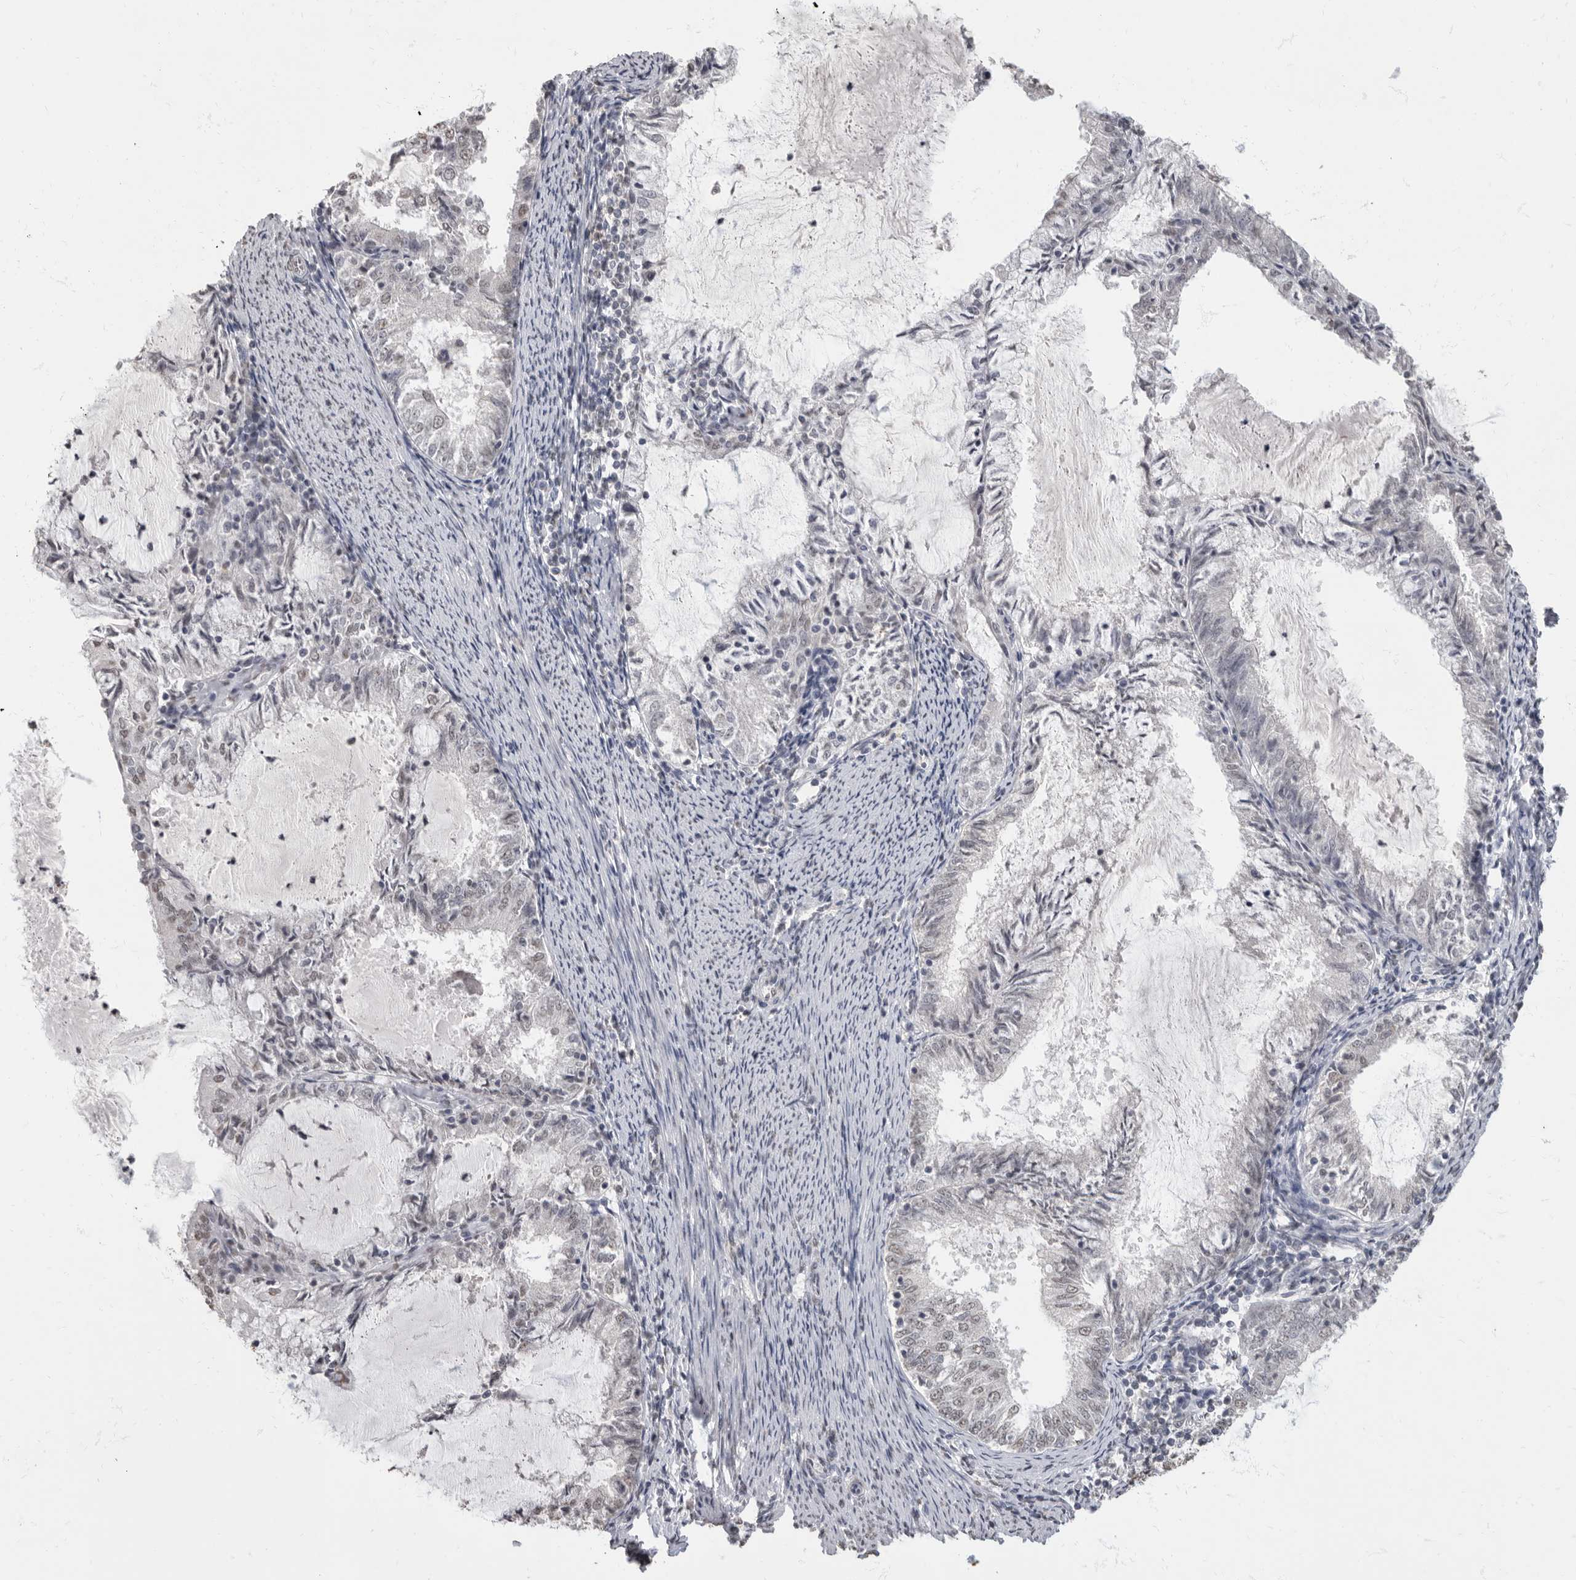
{"staining": {"intensity": "negative", "quantity": "none", "location": "none"}, "tissue": "endometrial cancer", "cell_type": "Tumor cells", "image_type": "cancer", "snomed": [{"axis": "morphology", "description": "Adenocarcinoma, NOS"}, {"axis": "topography", "description": "Endometrium"}], "caption": "Endometrial adenocarcinoma stained for a protein using immunohistochemistry shows no positivity tumor cells.", "gene": "NBL1", "patient": {"sex": "female", "age": 57}}